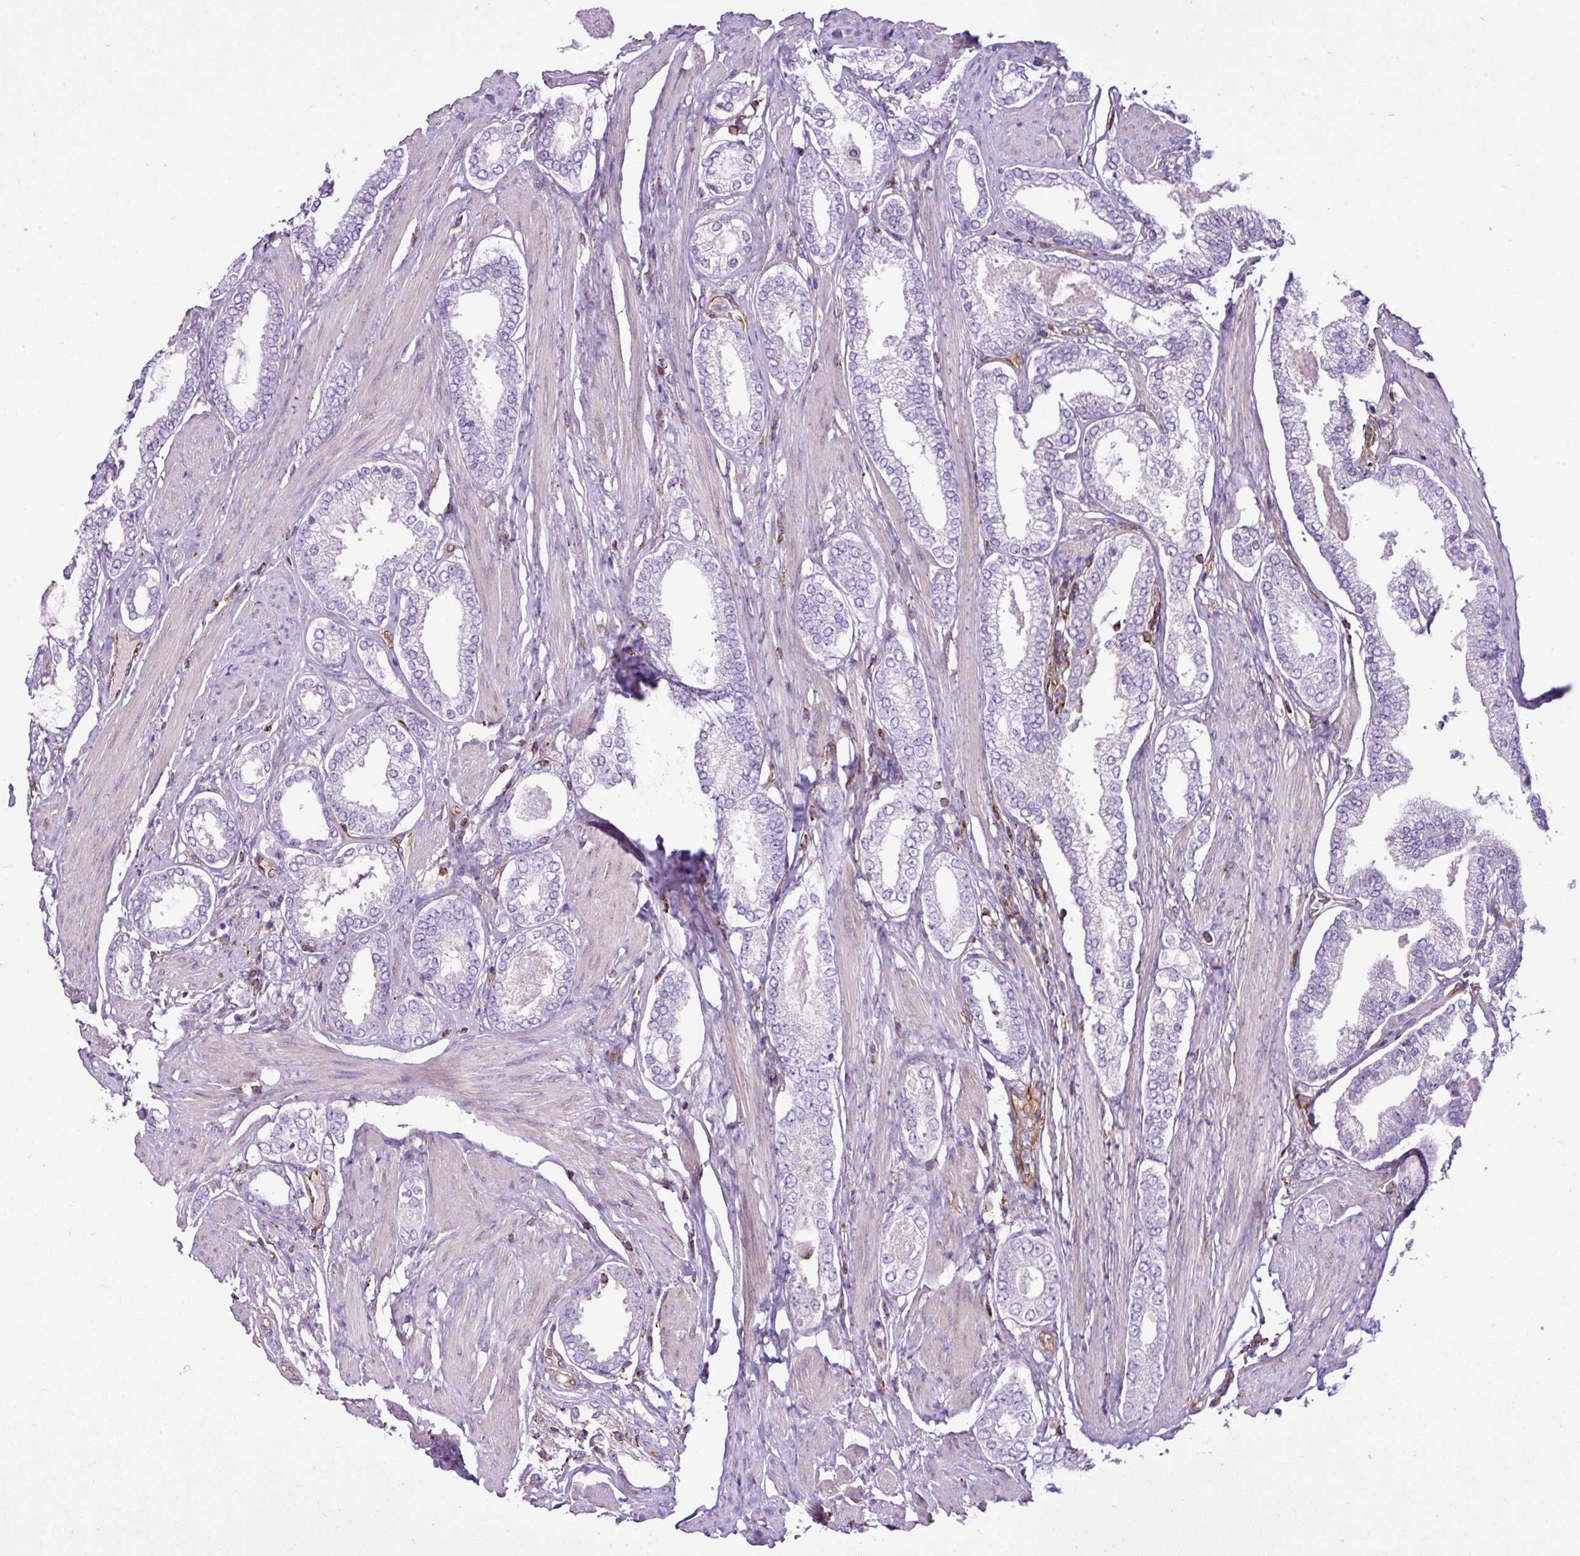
{"staining": {"intensity": "negative", "quantity": "none", "location": "none"}, "tissue": "prostate cancer", "cell_type": "Tumor cells", "image_type": "cancer", "snomed": [{"axis": "morphology", "description": "Adenocarcinoma, High grade"}, {"axis": "topography", "description": "Prostate"}], "caption": "Immunohistochemistry (IHC) image of neoplastic tissue: prostate cancer (adenocarcinoma (high-grade)) stained with DAB (3,3'-diaminobenzidine) exhibits no significant protein expression in tumor cells.", "gene": "EME2", "patient": {"sex": "male", "age": 71}}